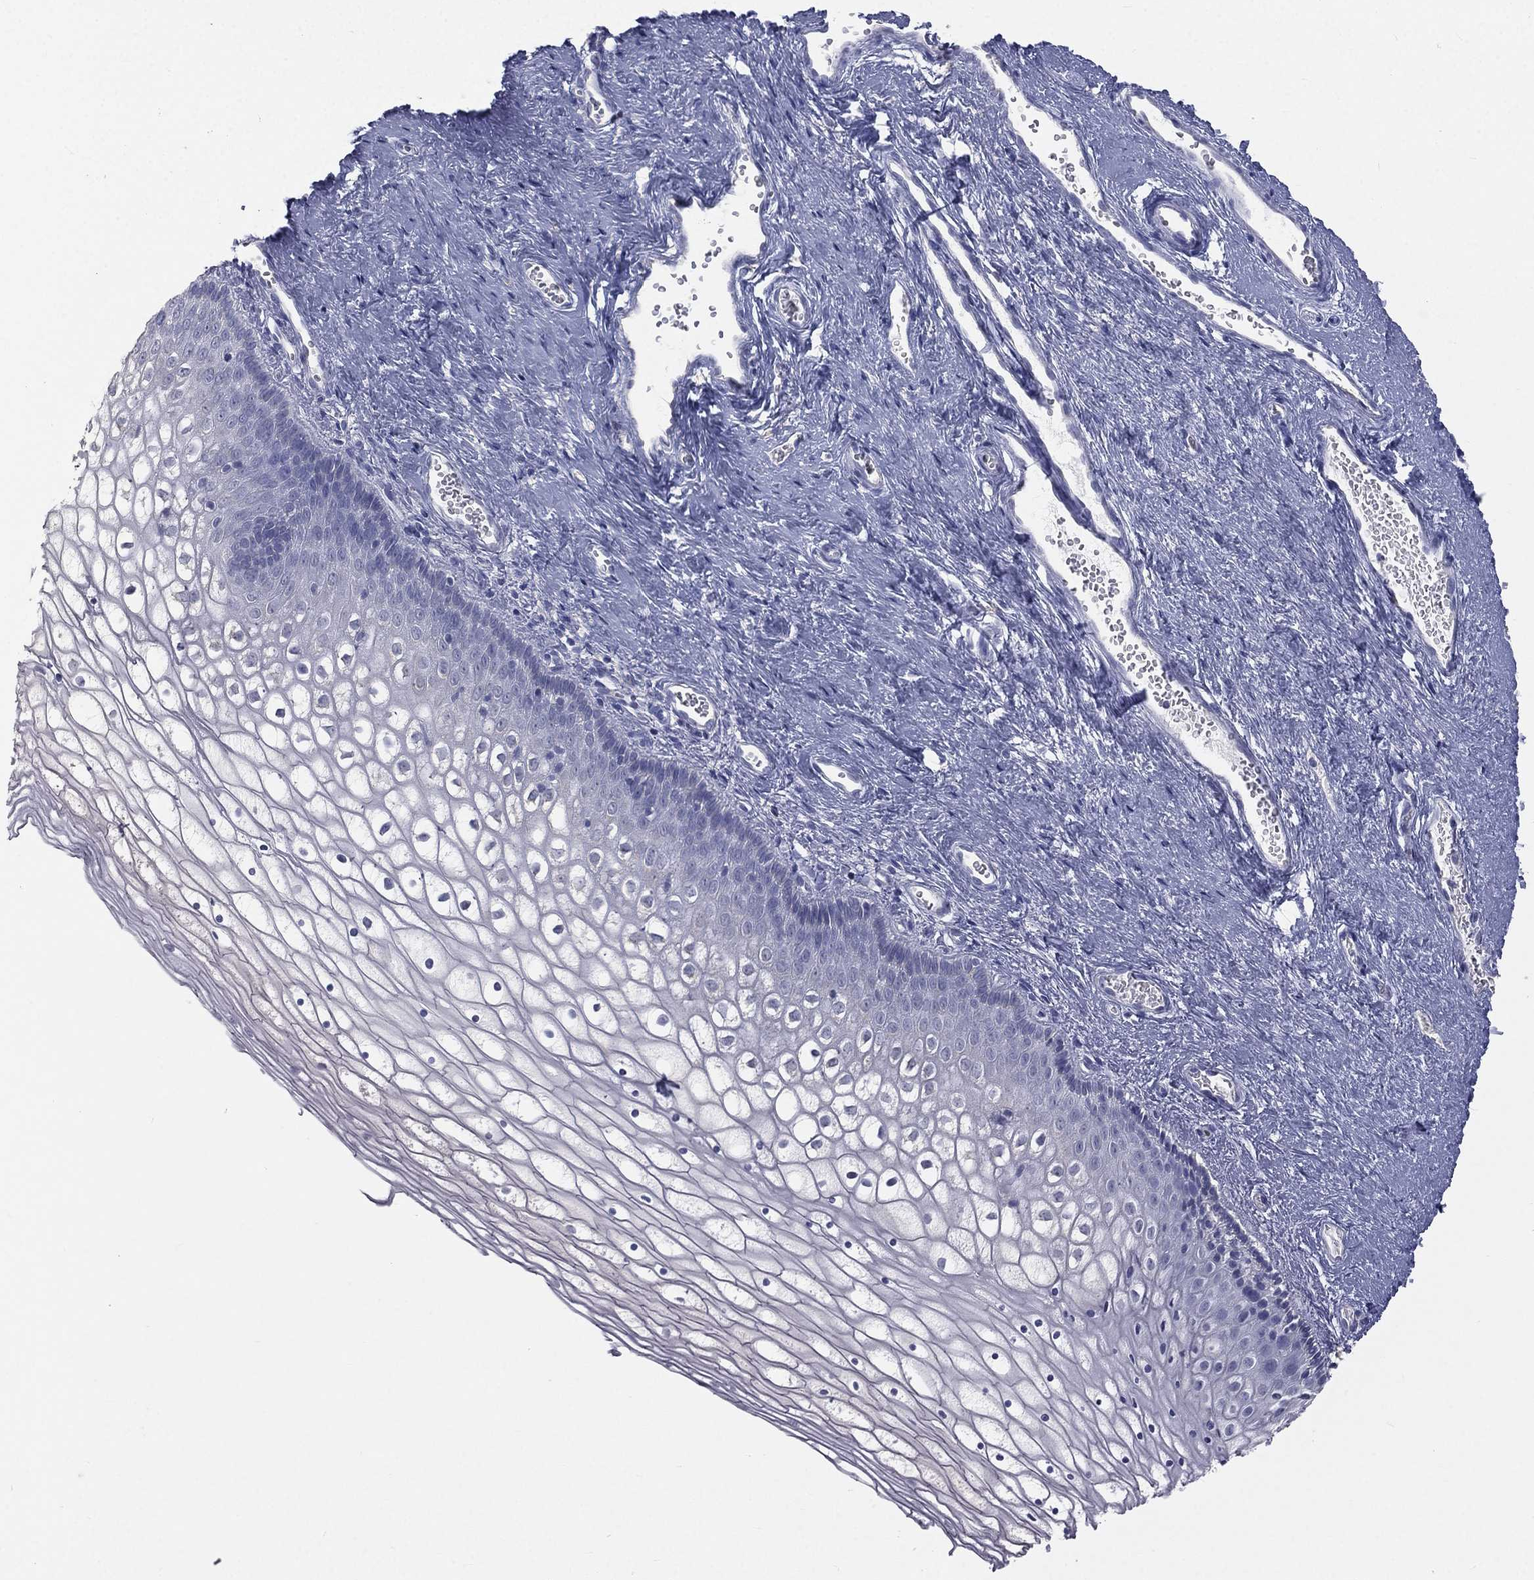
{"staining": {"intensity": "negative", "quantity": "none", "location": "none"}, "tissue": "vagina", "cell_type": "Squamous epithelial cells", "image_type": "normal", "snomed": [{"axis": "morphology", "description": "Normal tissue, NOS"}, {"axis": "topography", "description": "Vagina"}], "caption": "Vagina was stained to show a protein in brown. There is no significant positivity in squamous epithelial cells. (DAB immunohistochemistry (IHC) with hematoxylin counter stain).", "gene": "MUC13", "patient": {"sex": "female", "age": 32}}